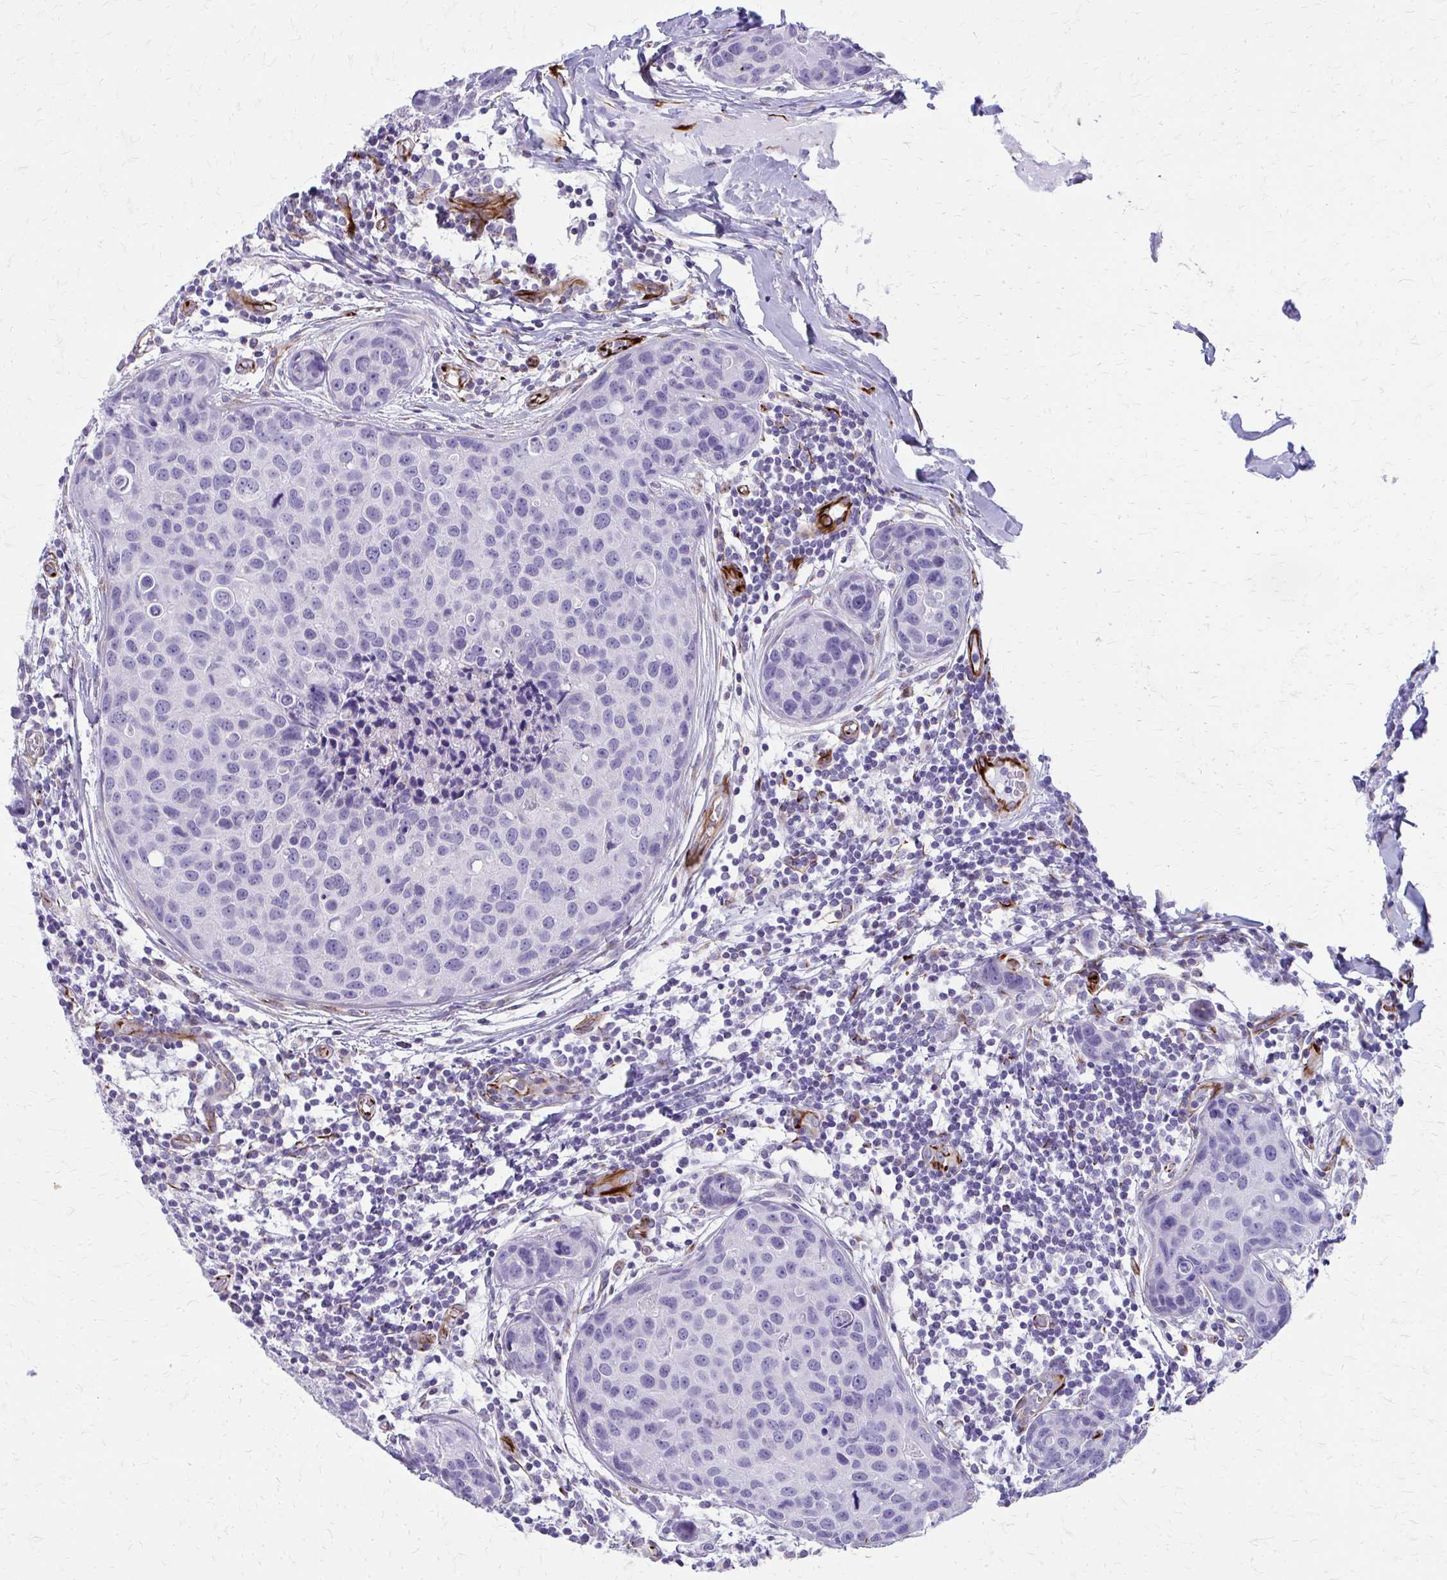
{"staining": {"intensity": "negative", "quantity": "none", "location": "none"}, "tissue": "breast cancer", "cell_type": "Tumor cells", "image_type": "cancer", "snomed": [{"axis": "morphology", "description": "Duct carcinoma"}, {"axis": "topography", "description": "Breast"}], "caption": "A photomicrograph of breast infiltrating ductal carcinoma stained for a protein shows no brown staining in tumor cells.", "gene": "TRIM6", "patient": {"sex": "female", "age": 24}}